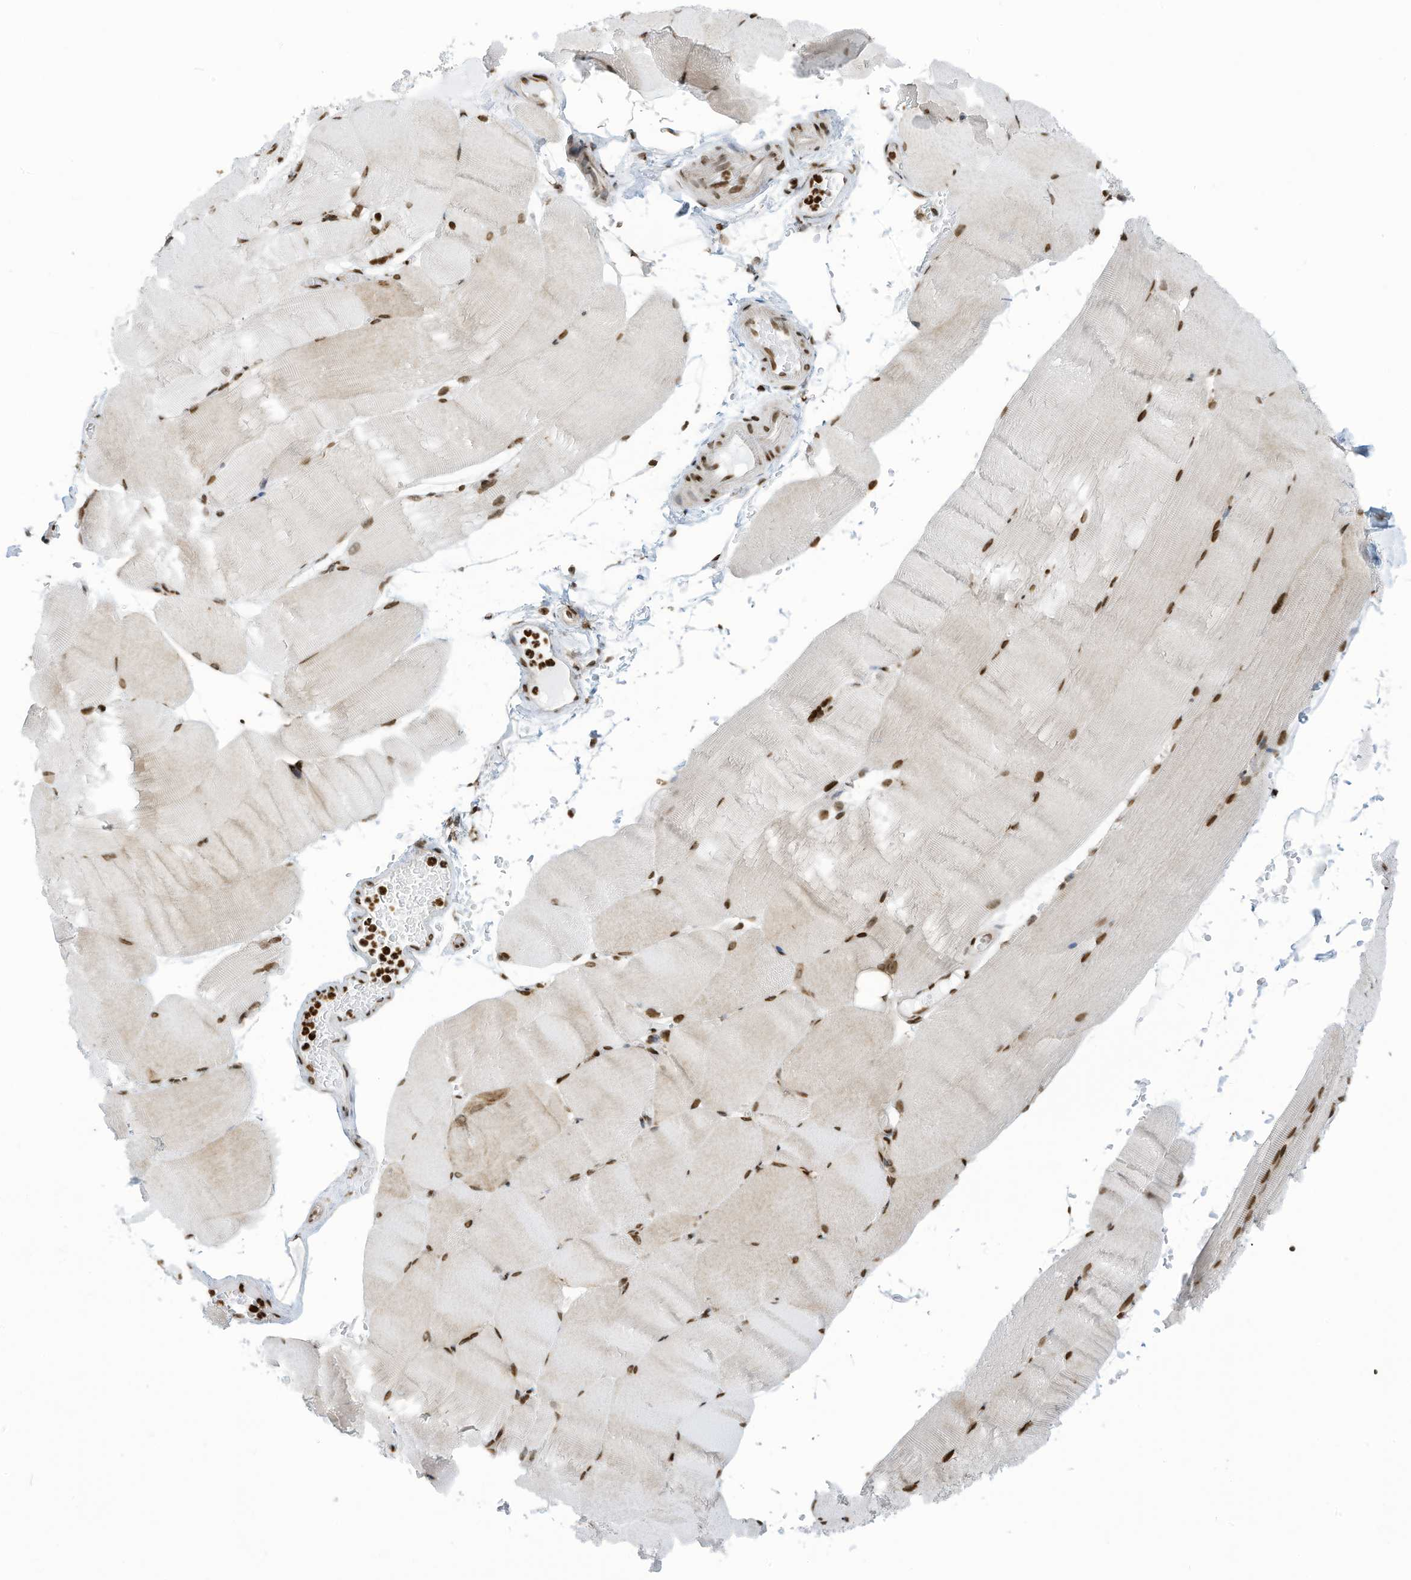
{"staining": {"intensity": "moderate", "quantity": "25%-75%", "location": "nuclear"}, "tissue": "skeletal muscle", "cell_type": "Myocytes", "image_type": "normal", "snomed": [{"axis": "morphology", "description": "Normal tissue, NOS"}, {"axis": "topography", "description": "Skeletal muscle"}, {"axis": "topography", "description": "Parathyroid gland"}], "caption": "Immunohistochemical staining of benign human skeletal muscle demonstrates 25%-75% levels of moderate nuclear protein positivity in approximately 25%-75% of myocytes.", "gene": "ADI1", "patient": {"sex": "female", "age": 37}}